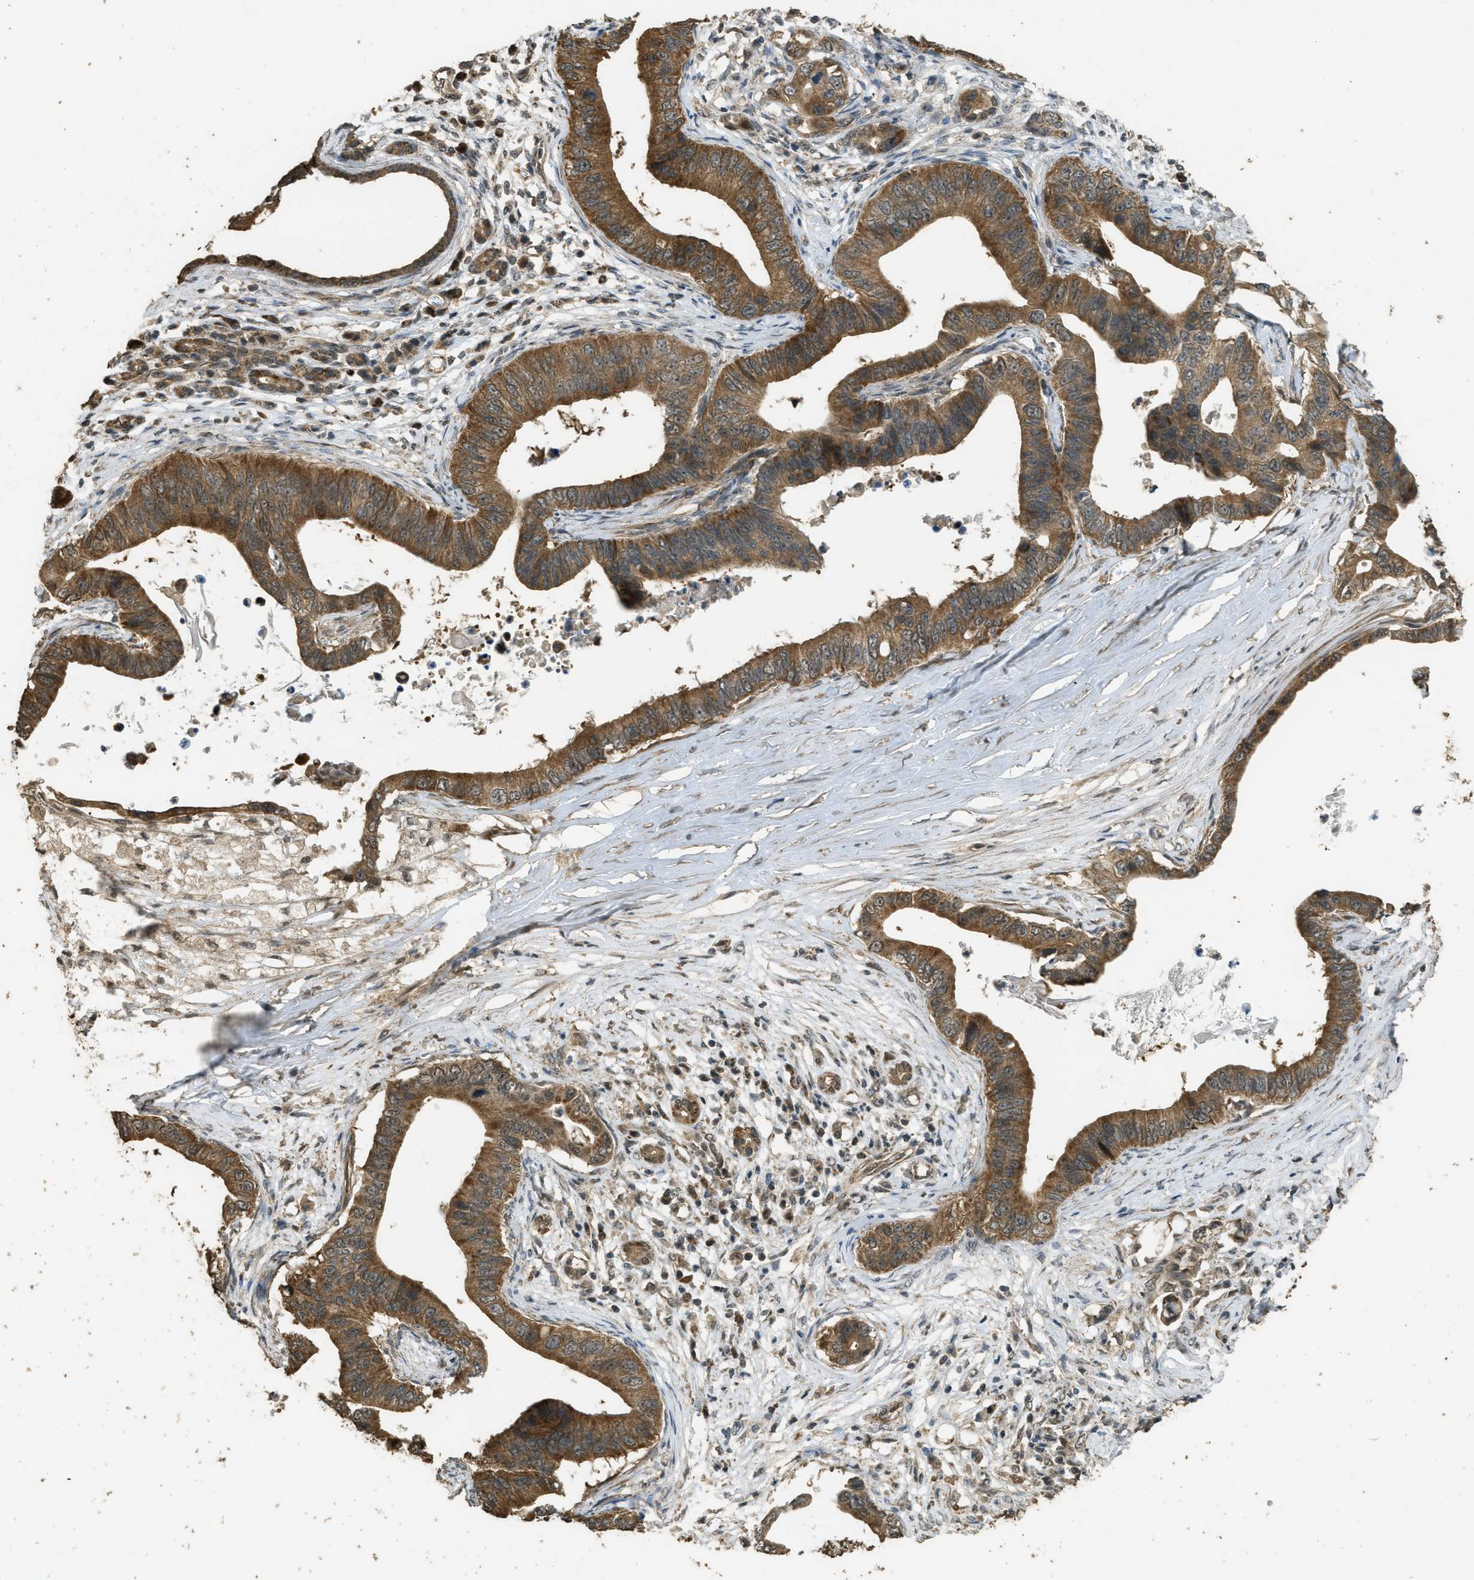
{"staining": {"intensity": "moderate", "quantity": ">75%", "location": "cytoplasmic/membranous"}, "tissue": "pancreatic cancer", "cell_type": "Tumor cells", "image_type": "cancer", "snomed": [{"axis": "morphology", "description": "Adenocarcinoma, NOS"}, {"axis": "topography", "description": "Pancreas"}], "caption": "Immunohistochemical staining of human adenocarcinoma (pancreatic) exhibits medium levels of moderate cytoplasmic/membranous protein staining in about >75% of tumor cells.", "gene": "CTPS1", "patient": {"sex": "male", "age": 77}}